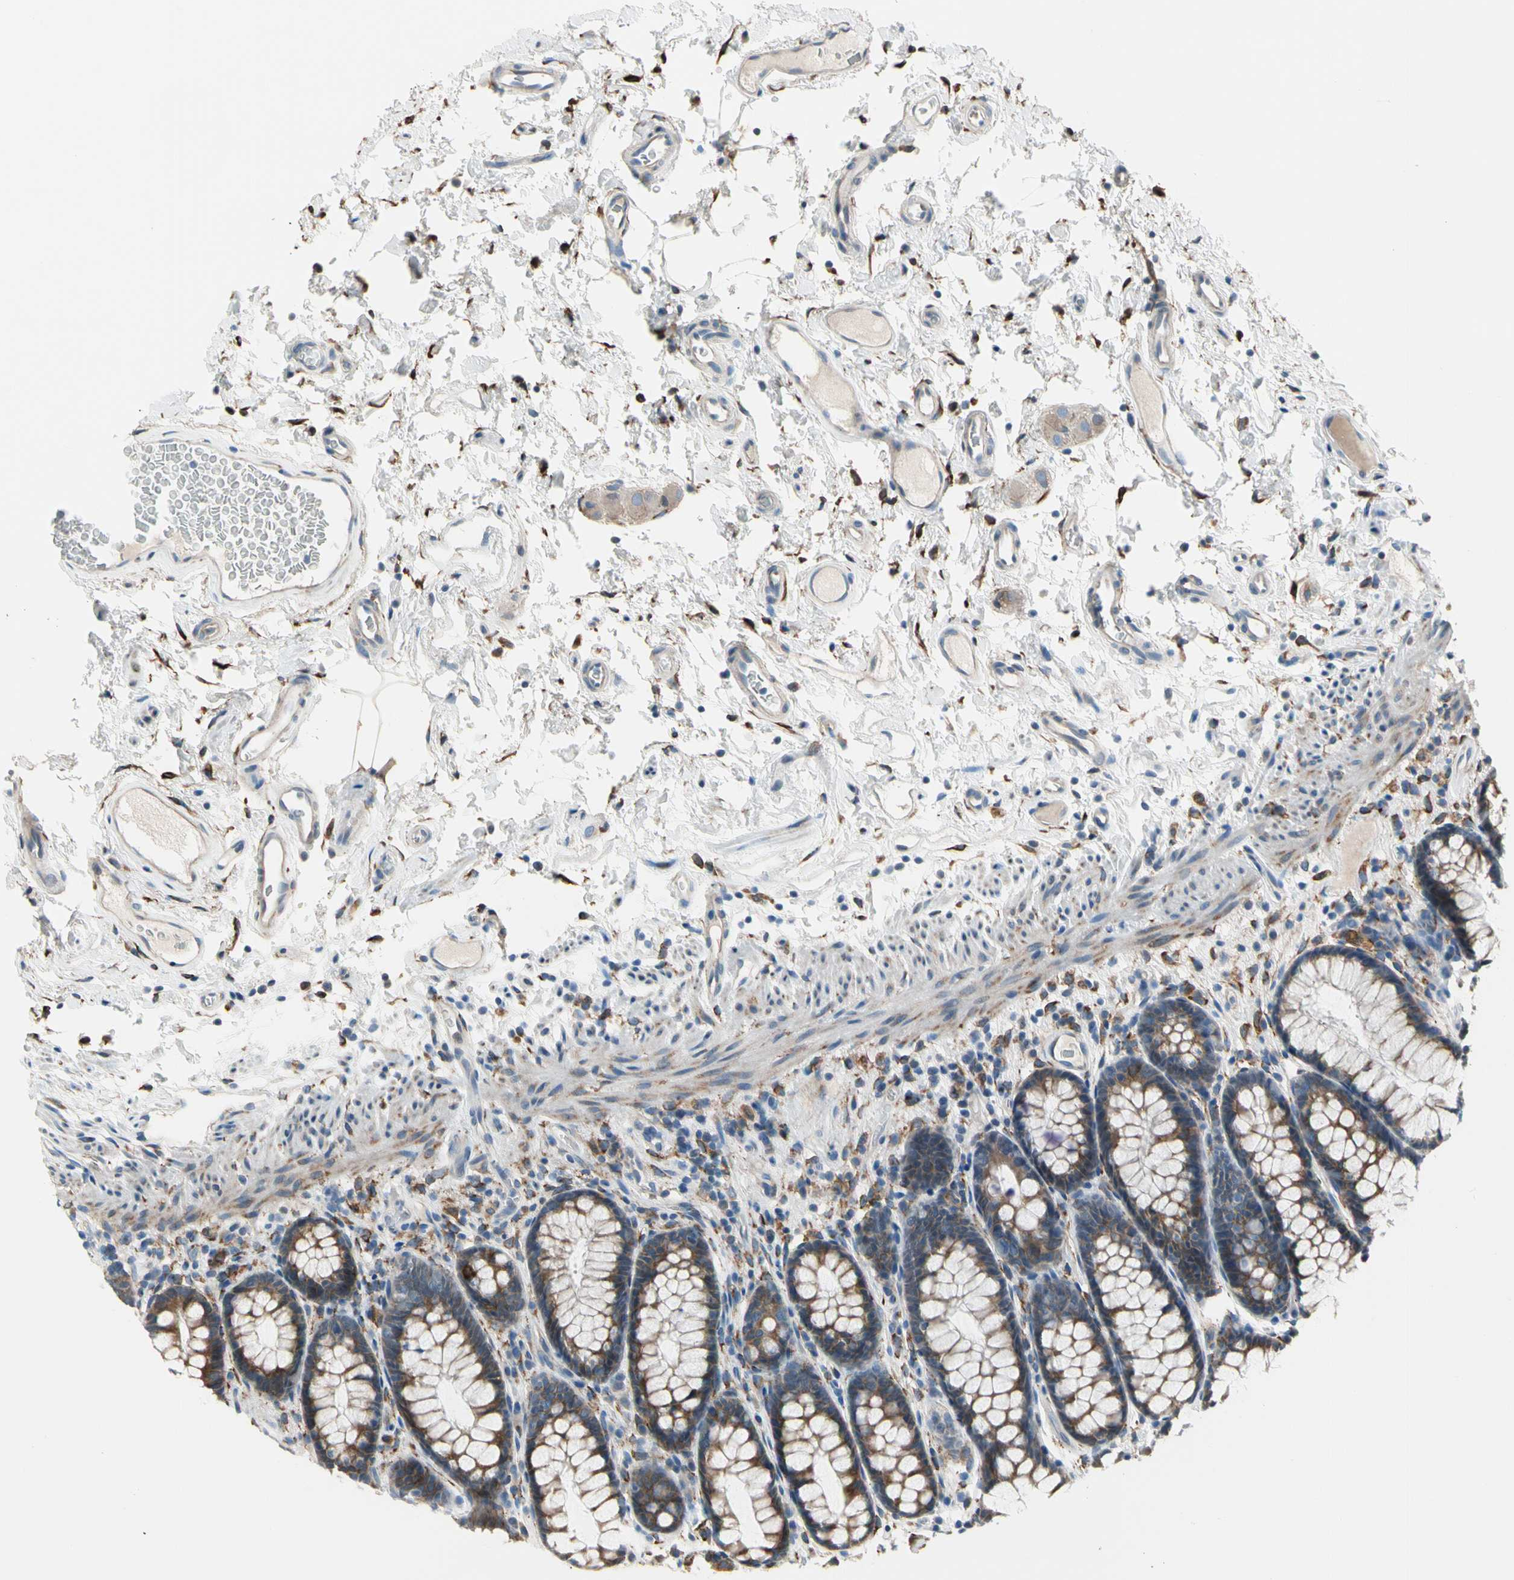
{"staining": {"intensity": "moderate", "quantity": ">75%", "location": "cytoplasmic/membranous"}, "tissue": "rectum", "cell_type": "Glandular cells", "image_type": "normal", "snomed": [{"axis": "morphology", "description": "Normal tissue, NOS"}, {"axis": "topography", "description": "Rectum"}], "caption": "IHC (DAB (3,3'-diaminobenzidine)) staining of unremarkable human rectum demonstrates moderate cytoplasmic/membranous protein staining in approximately >75% of glandular cells.", "gene": "LRPAP1", "patient": {"sex": "male", "age": 92}}